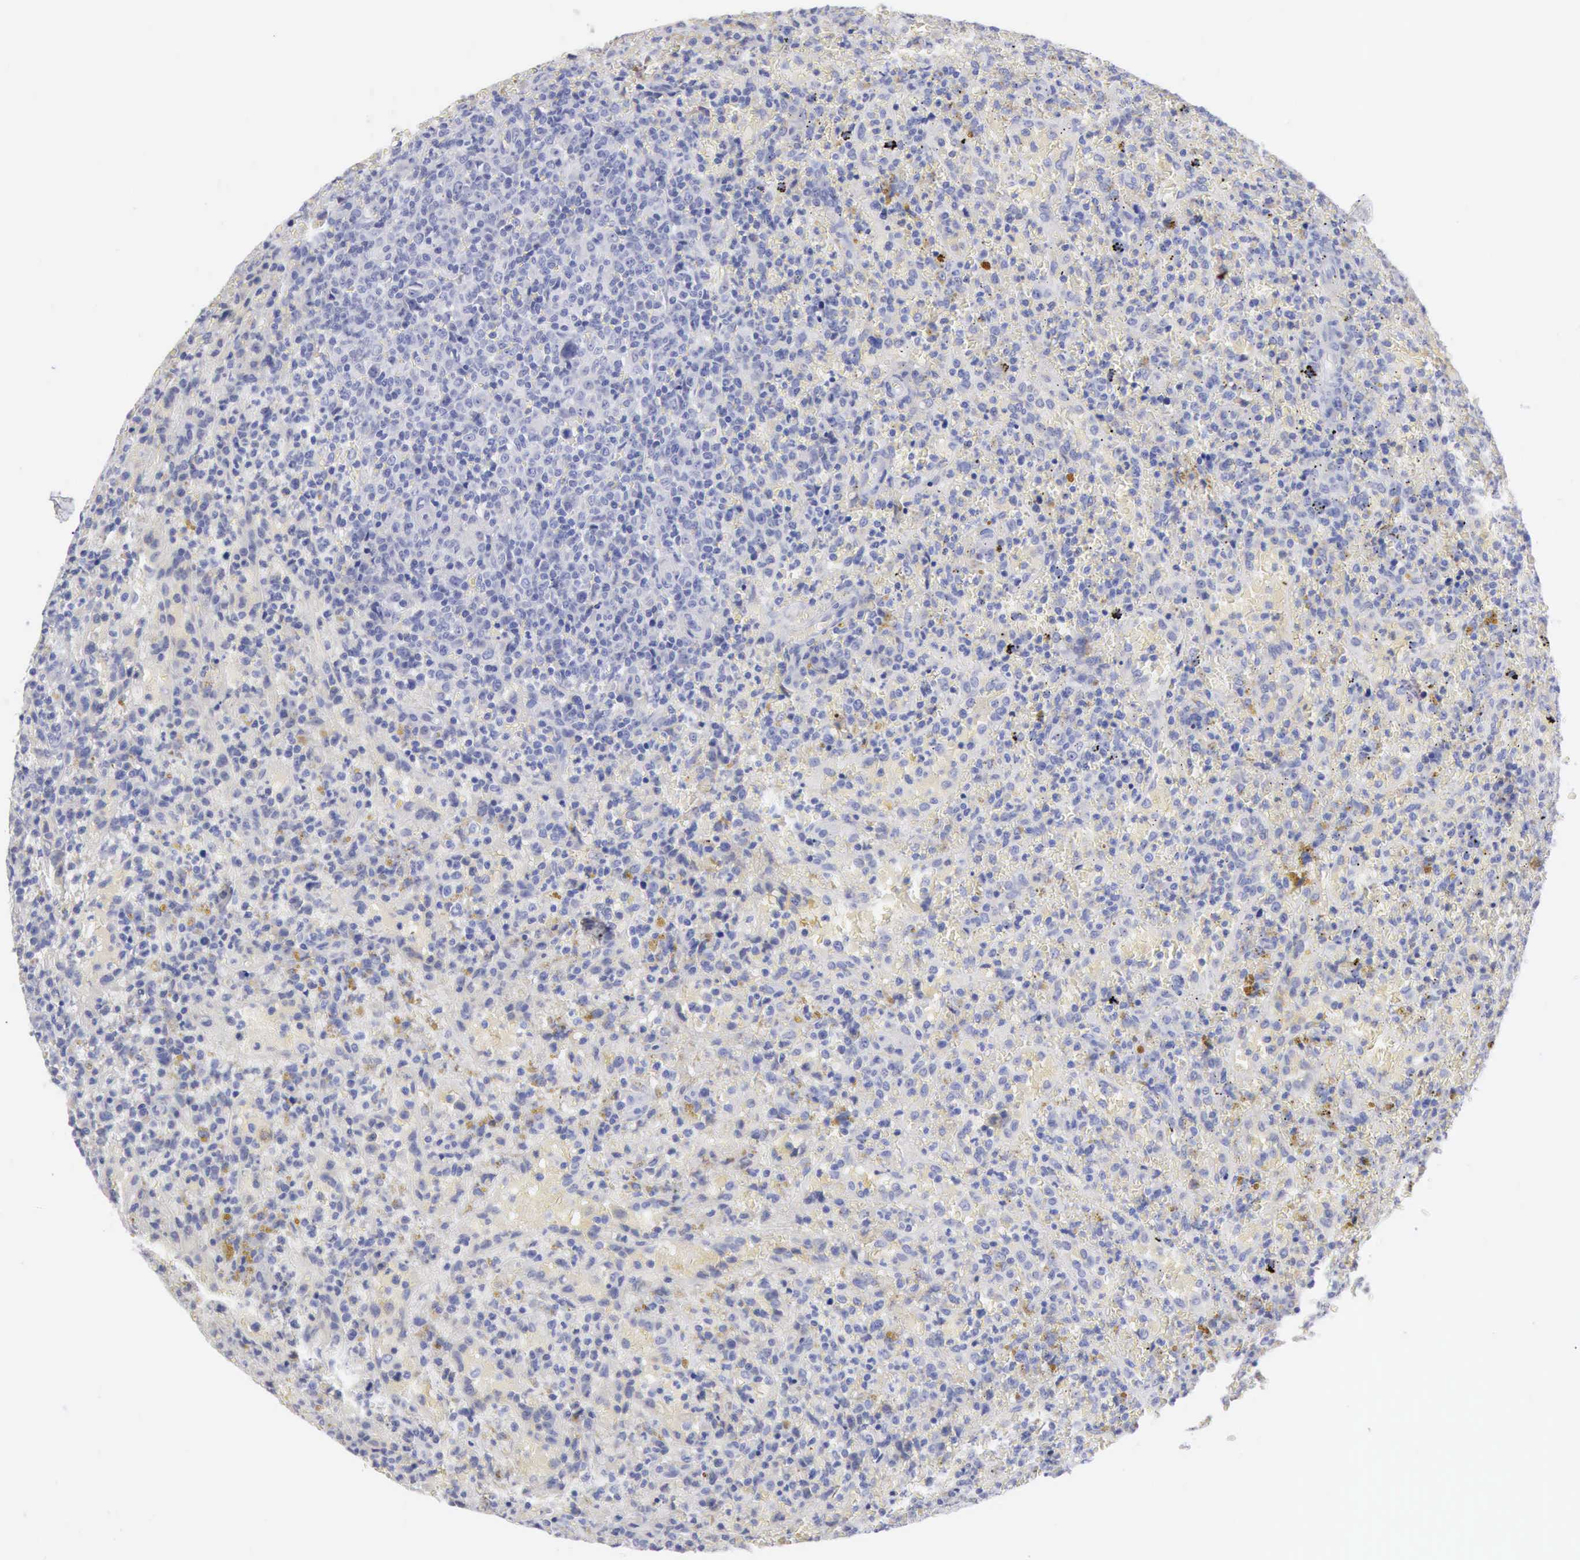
{"staining": {"intensity": "negative", "quantity": "none", "location": "none"}, "tissue": "lymphoma", "cell_type": "Tumor cells", "image_type": "cancer", "snomed": [{"axis": "morphology", "description": "Malignant lymphoma, non-Hodgkin's type, High grade"}, {"axis": "topography", "description": "Spleen"}, {"axis": "topography", "description": "Lymph node"}], "caption": "The image reveals no significant staining in tumor cells of malignant lymphoma, non-Hodgkin's type (high-grade).", "gene": "ANGEL1", "patient": {"sex": "female", "age": 70}}